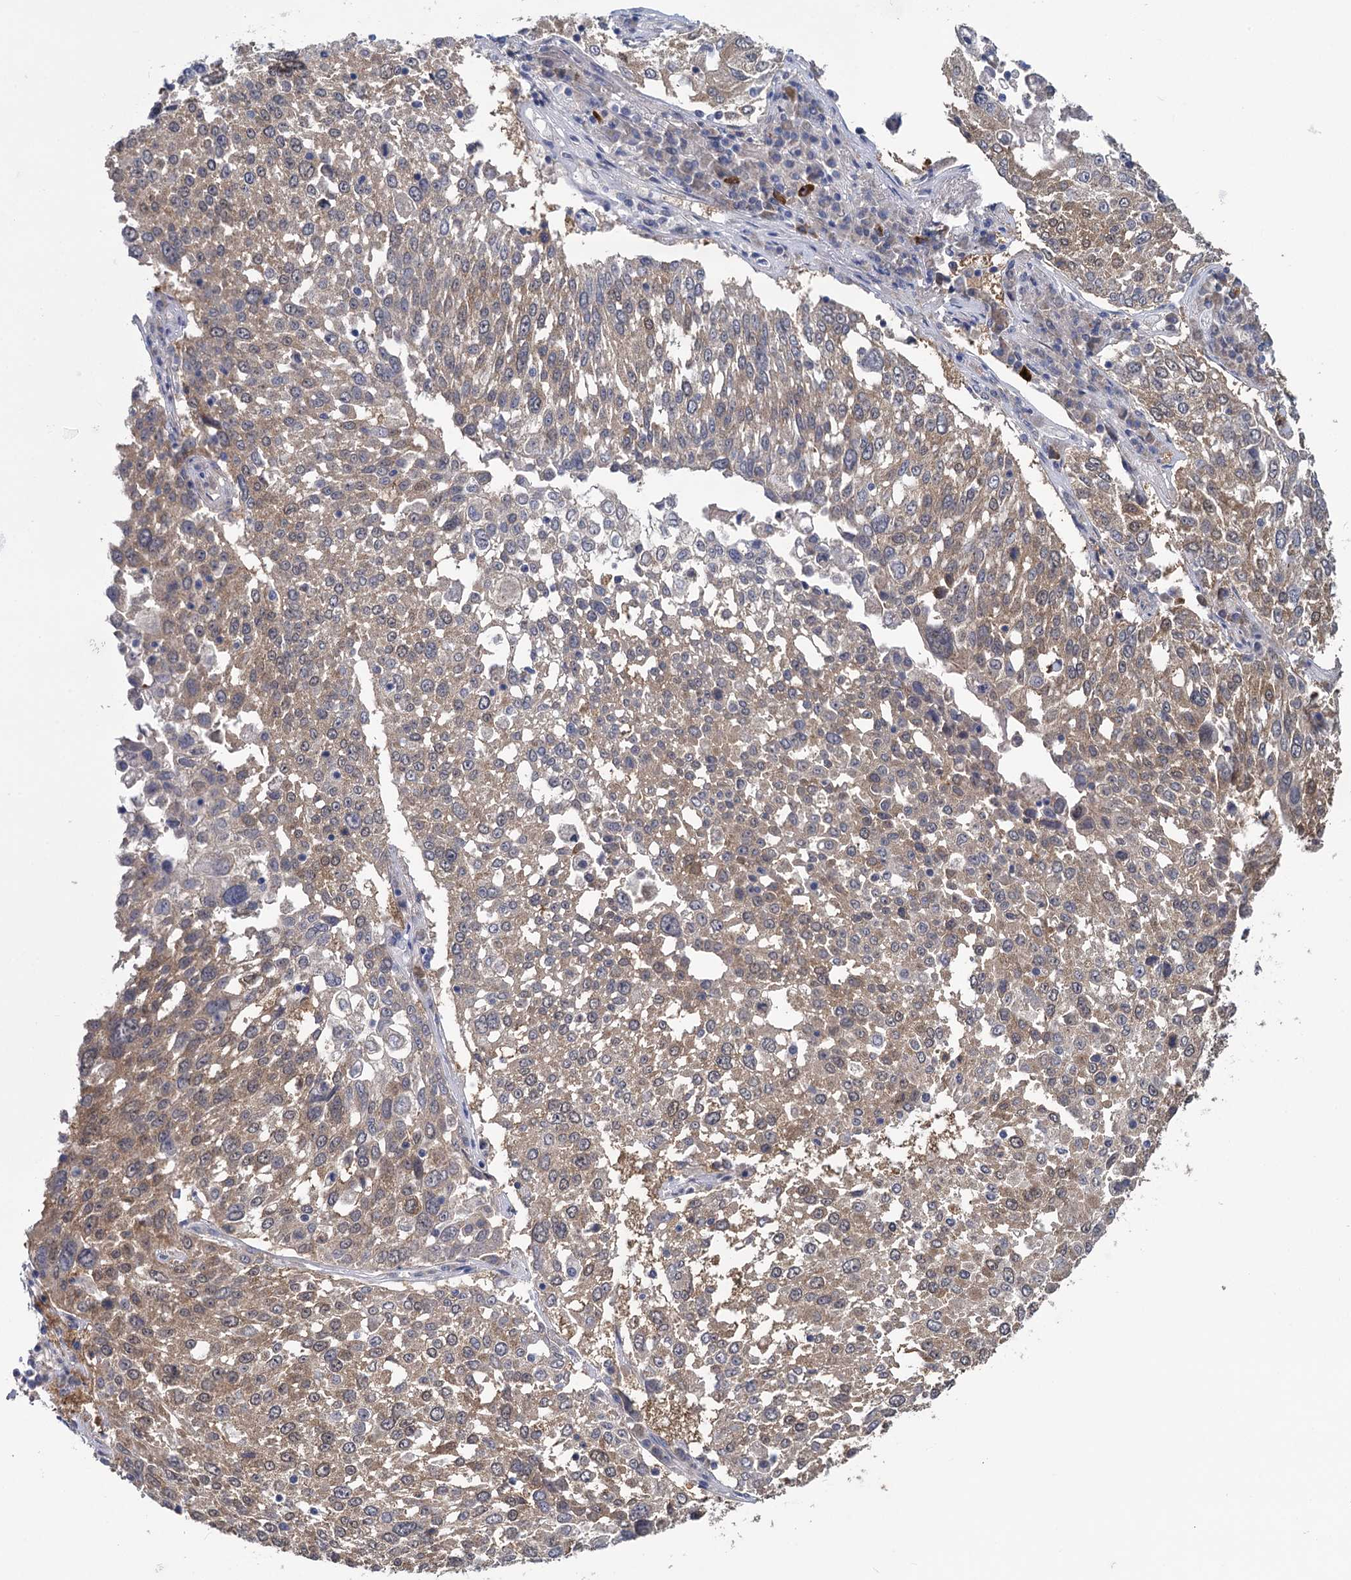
{"staining": {"intensity": "moderate", "quantity": ">75%", "location": "cytoplasmic/membranous"}, "tissue": "lung cancer", "cell_type": "Tumor cells", "image_type": "cancer", "snomed": [{"axis": "morphology", "description": "Squamous cell carcinoma, NOS"}, {"axis": "topography", "description": "Lung"}], "caption": "Immunohistochemical staining of lung cancer displays medium levels of moderate cytoplasmic/membranous expression in approximately >75% of tumor cells.", "gene": "GSTM2", "patient": {"sex": "male", "age": 65}}